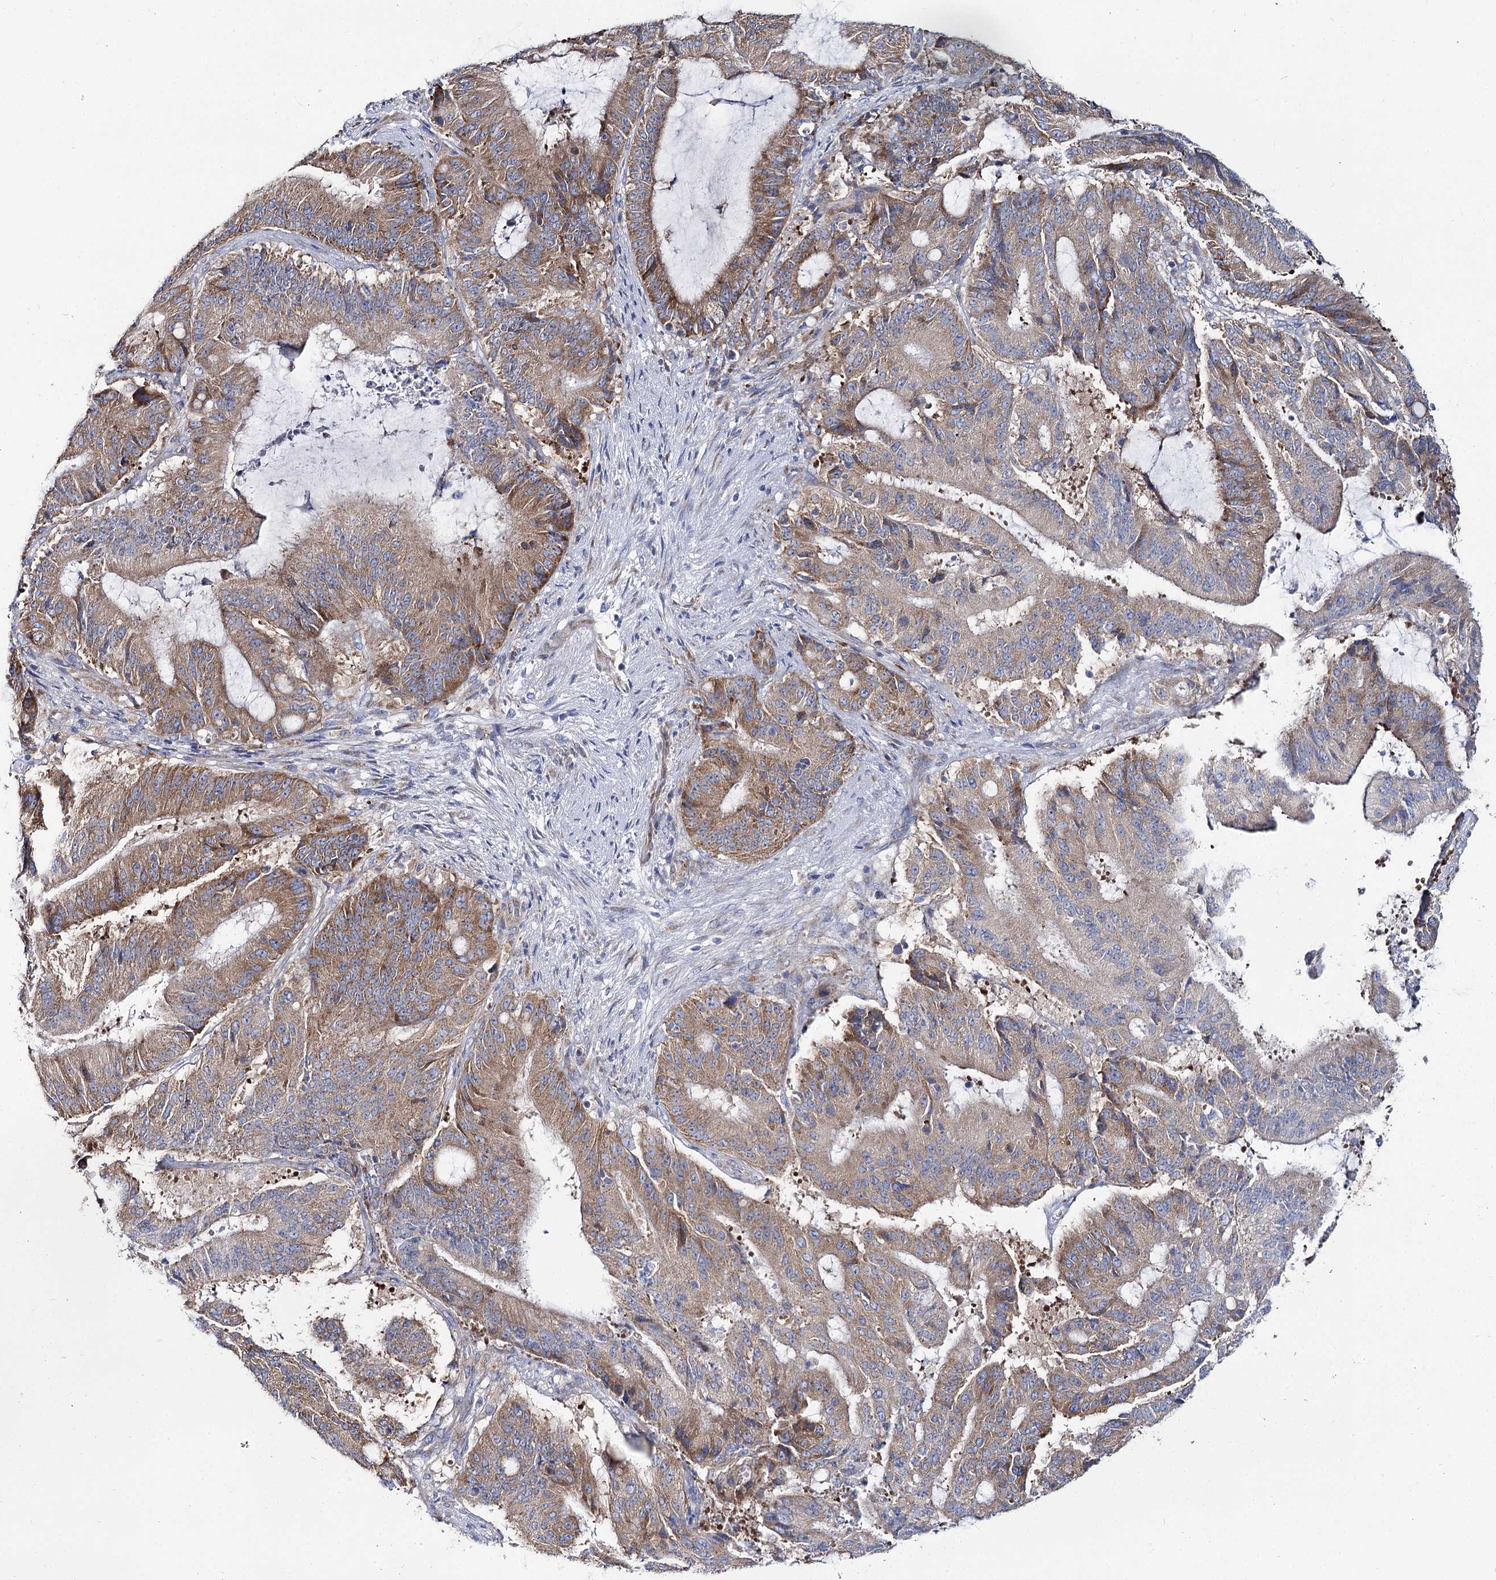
{"staining": {"intensity": "moderate", "quantity": ">75%", "location": "cytoplasmic/membranous"}, "tissue": "liver cancer", "cell_type": "Tumor cells", "image_type": "cancer", "snomed": [{"axis": "morphology", "description": "Normal tissue, NOS"}, {"axis": "morphology", "description": "Cholangiocarcinoma"}, {"axis": "topography", "description": "Liver"}, {"axis": "topography", "description": "Peripheral nerve tissue"}], "caption": "Immunohistochemical staining of human liver cancer exhibits medium levels of moderate cytoplasmic/membranous expression in approximately >75% of tumor cells.", "gene": "THUMPD3", "patient": {"sex": "female", "age": 73}}